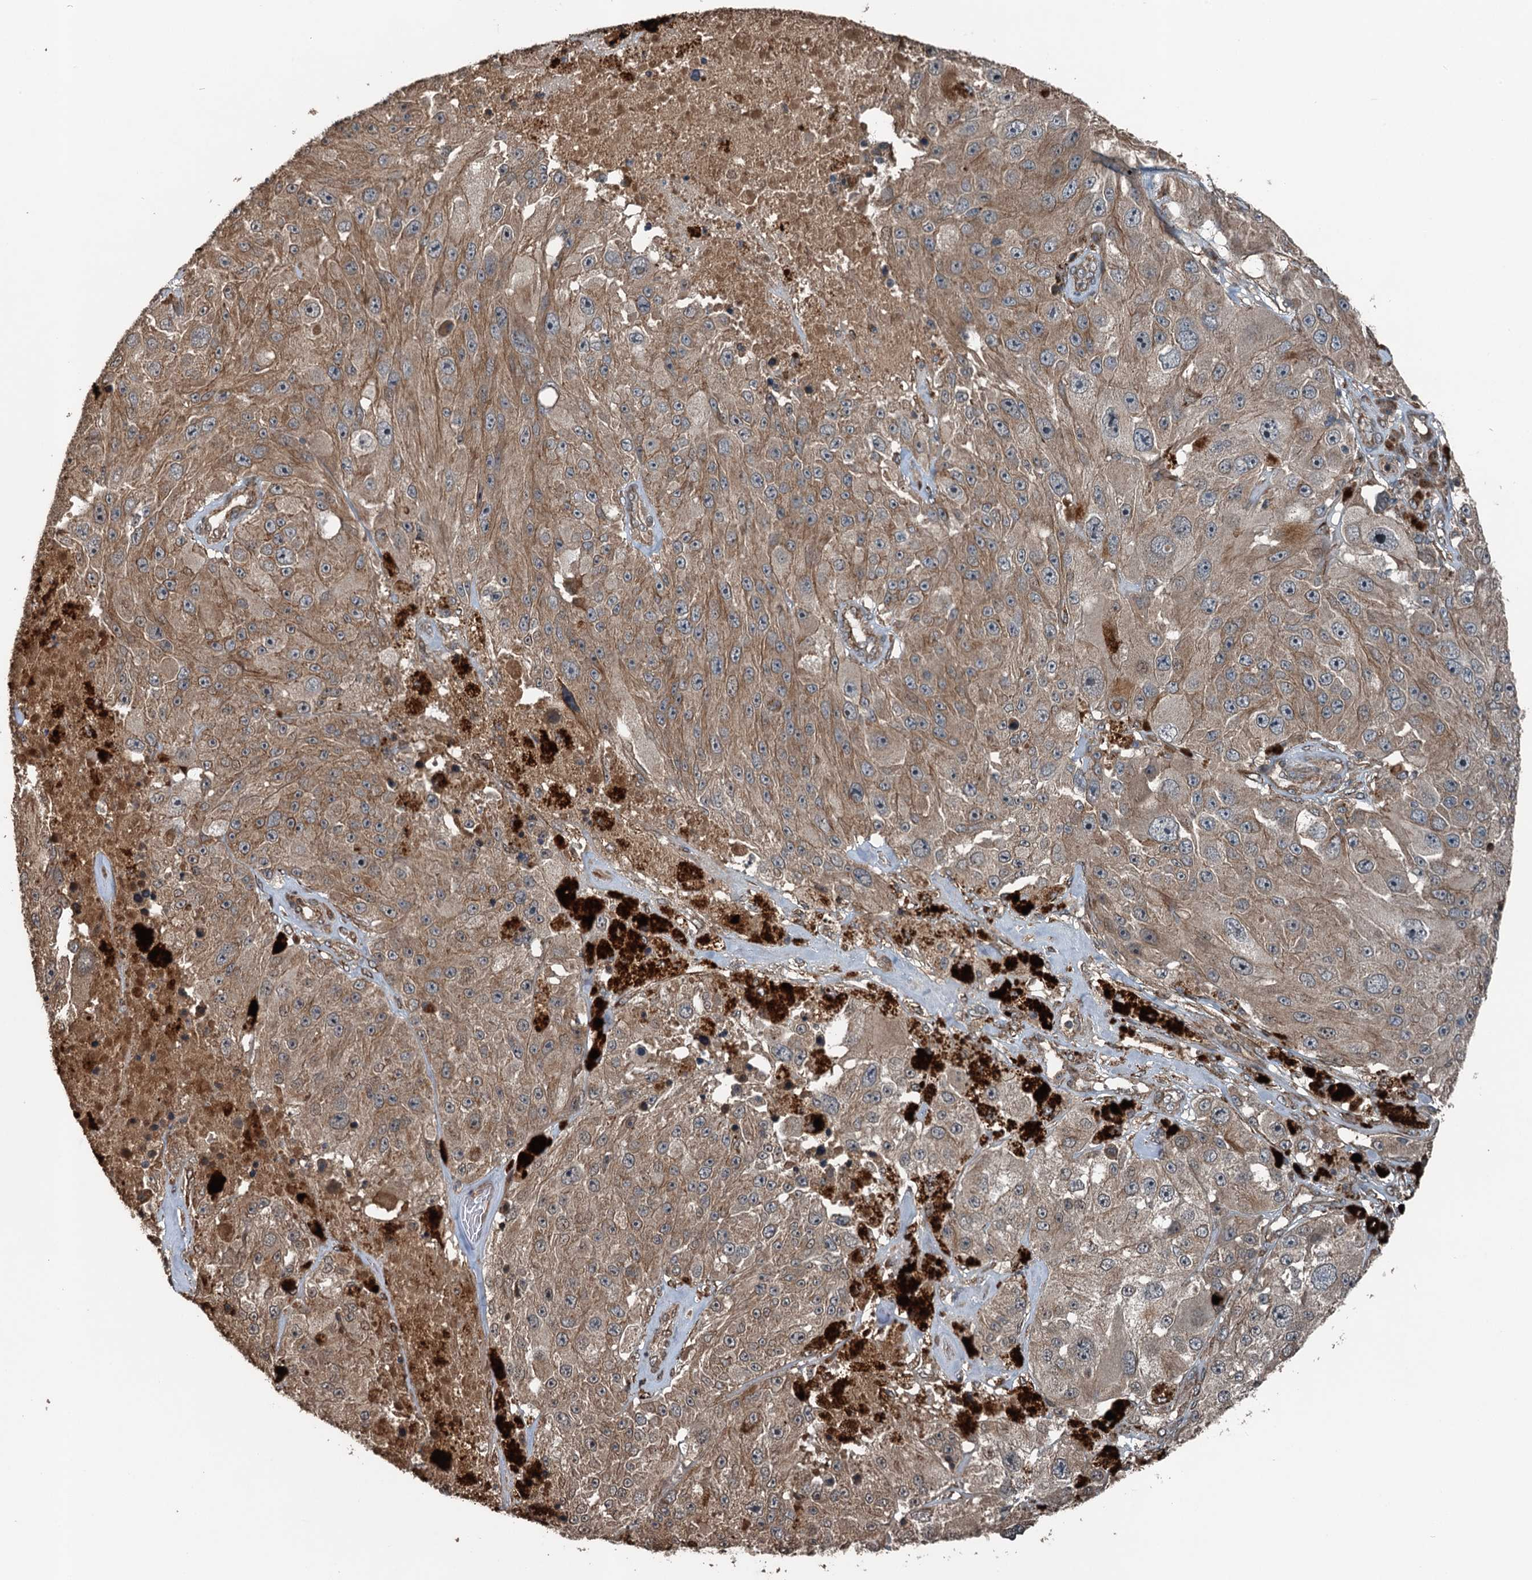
{"staining": {"intensity": "moderate", "quantity": ">75%", "location": "cytoplasmic/membranous"}, "tissue": "melanoma", "cell_type": "Tumor cells", "image_type": "cancer", "snomed": [{"axis": "morphology", "description": "Malignant melanoma, Metastatic site"}, {"axis": "topography", "description": "Lymph node"}], "caption": "About >75% of tumor cells in melanoma reveal moderate cytoplasmic/membranous protein positivity as visualized by brown immunohistochemical staining.", "gene": "TCTN1", "patient": {"sex": "male", "age": 62}}